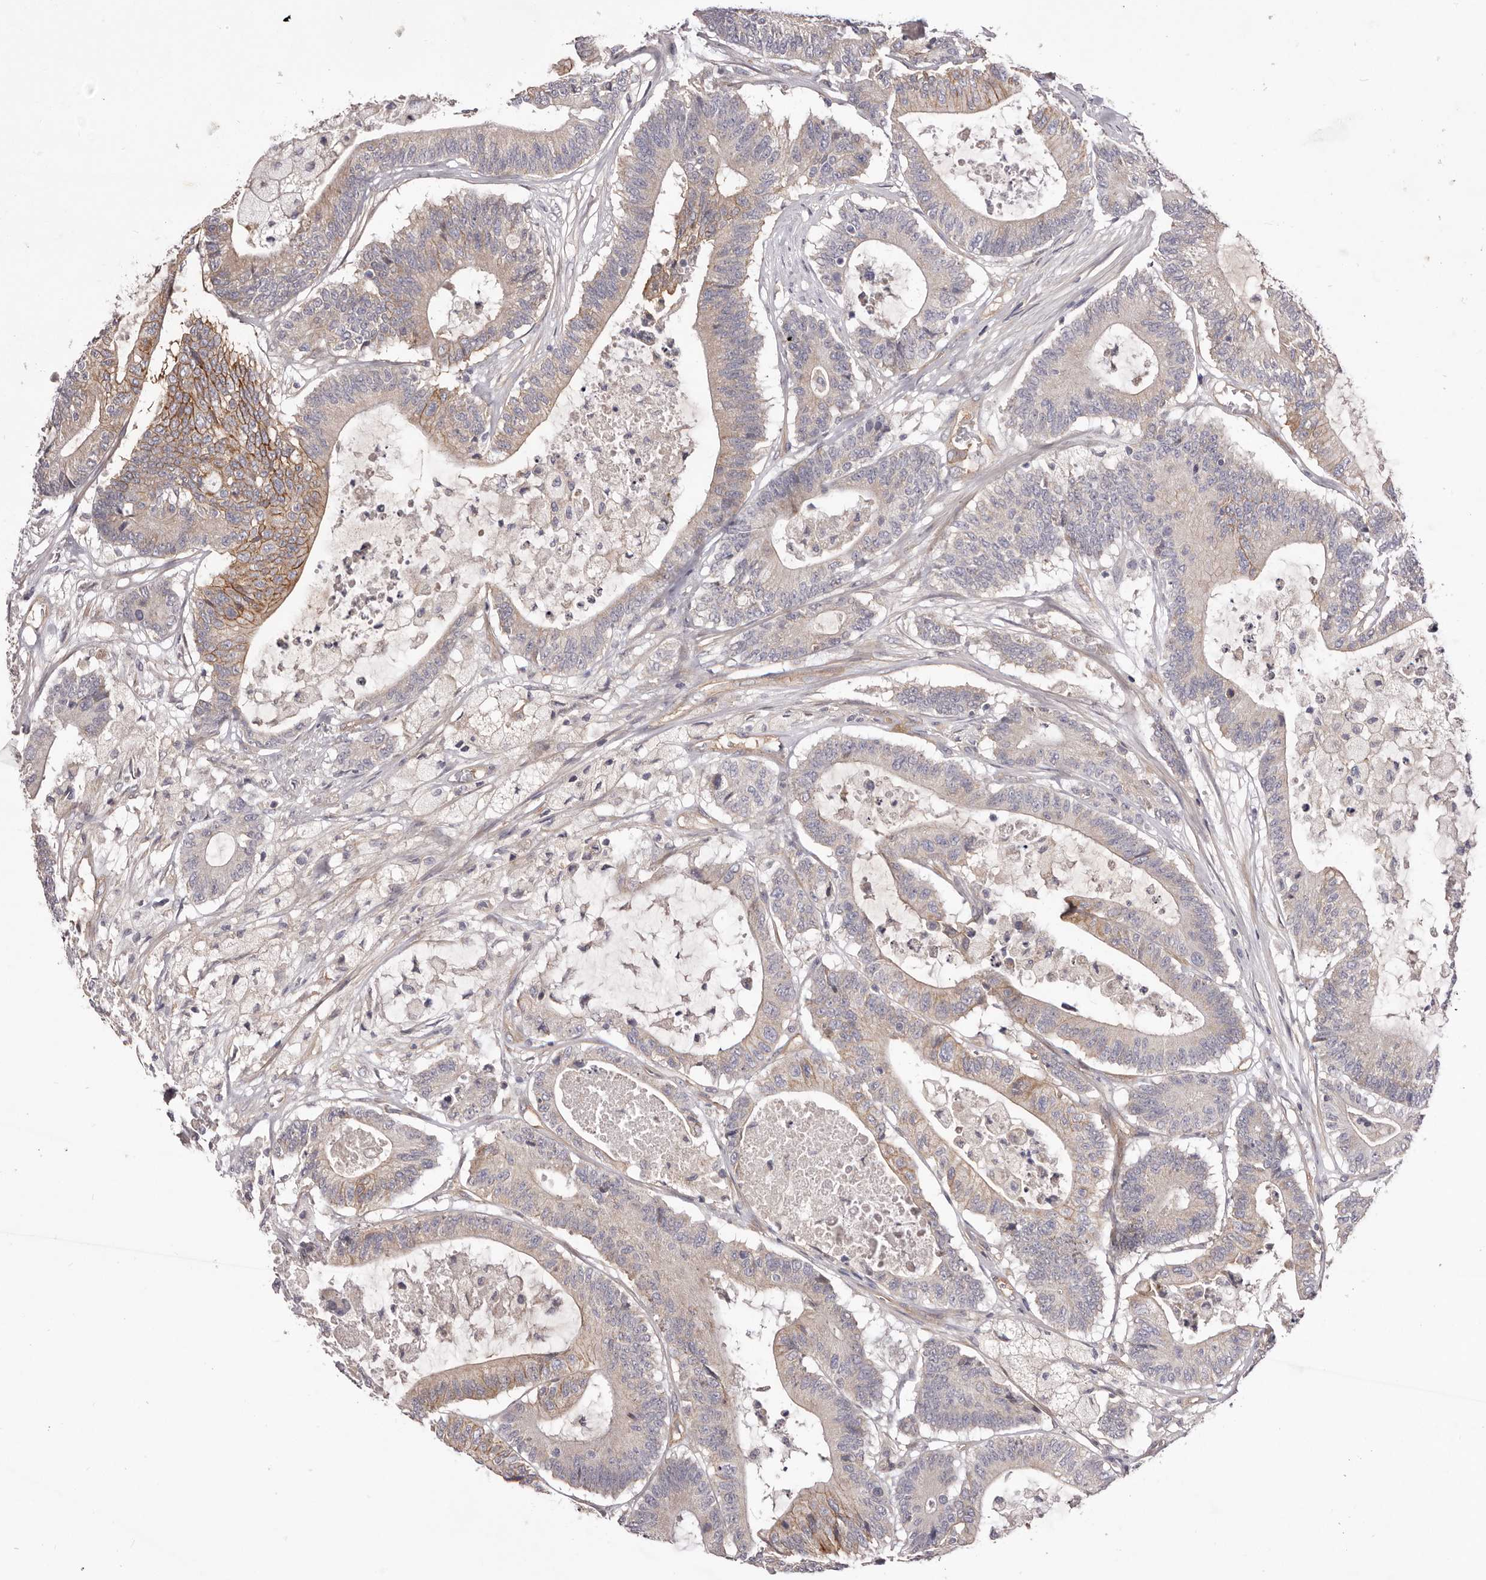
{"staining": {"intensity": "moderate", "quantity": "<25%", "location": "cytoplasmic/membranous"}, "tissue": "colorectal cancer", "cell_type": "Tumor cells", "image_type": "cancer", "snomed": [{"axis": "morphology", "description": "Adenocarcinoma, NOS"}, {"axis": "topography", "description": "Colon"}], "caption": "Human colorectal cancer stained with a protein marker shows moderate staining in tumor cells.", "gene": "DMRT2", "patient": {"sex": "female", "age": 84}}